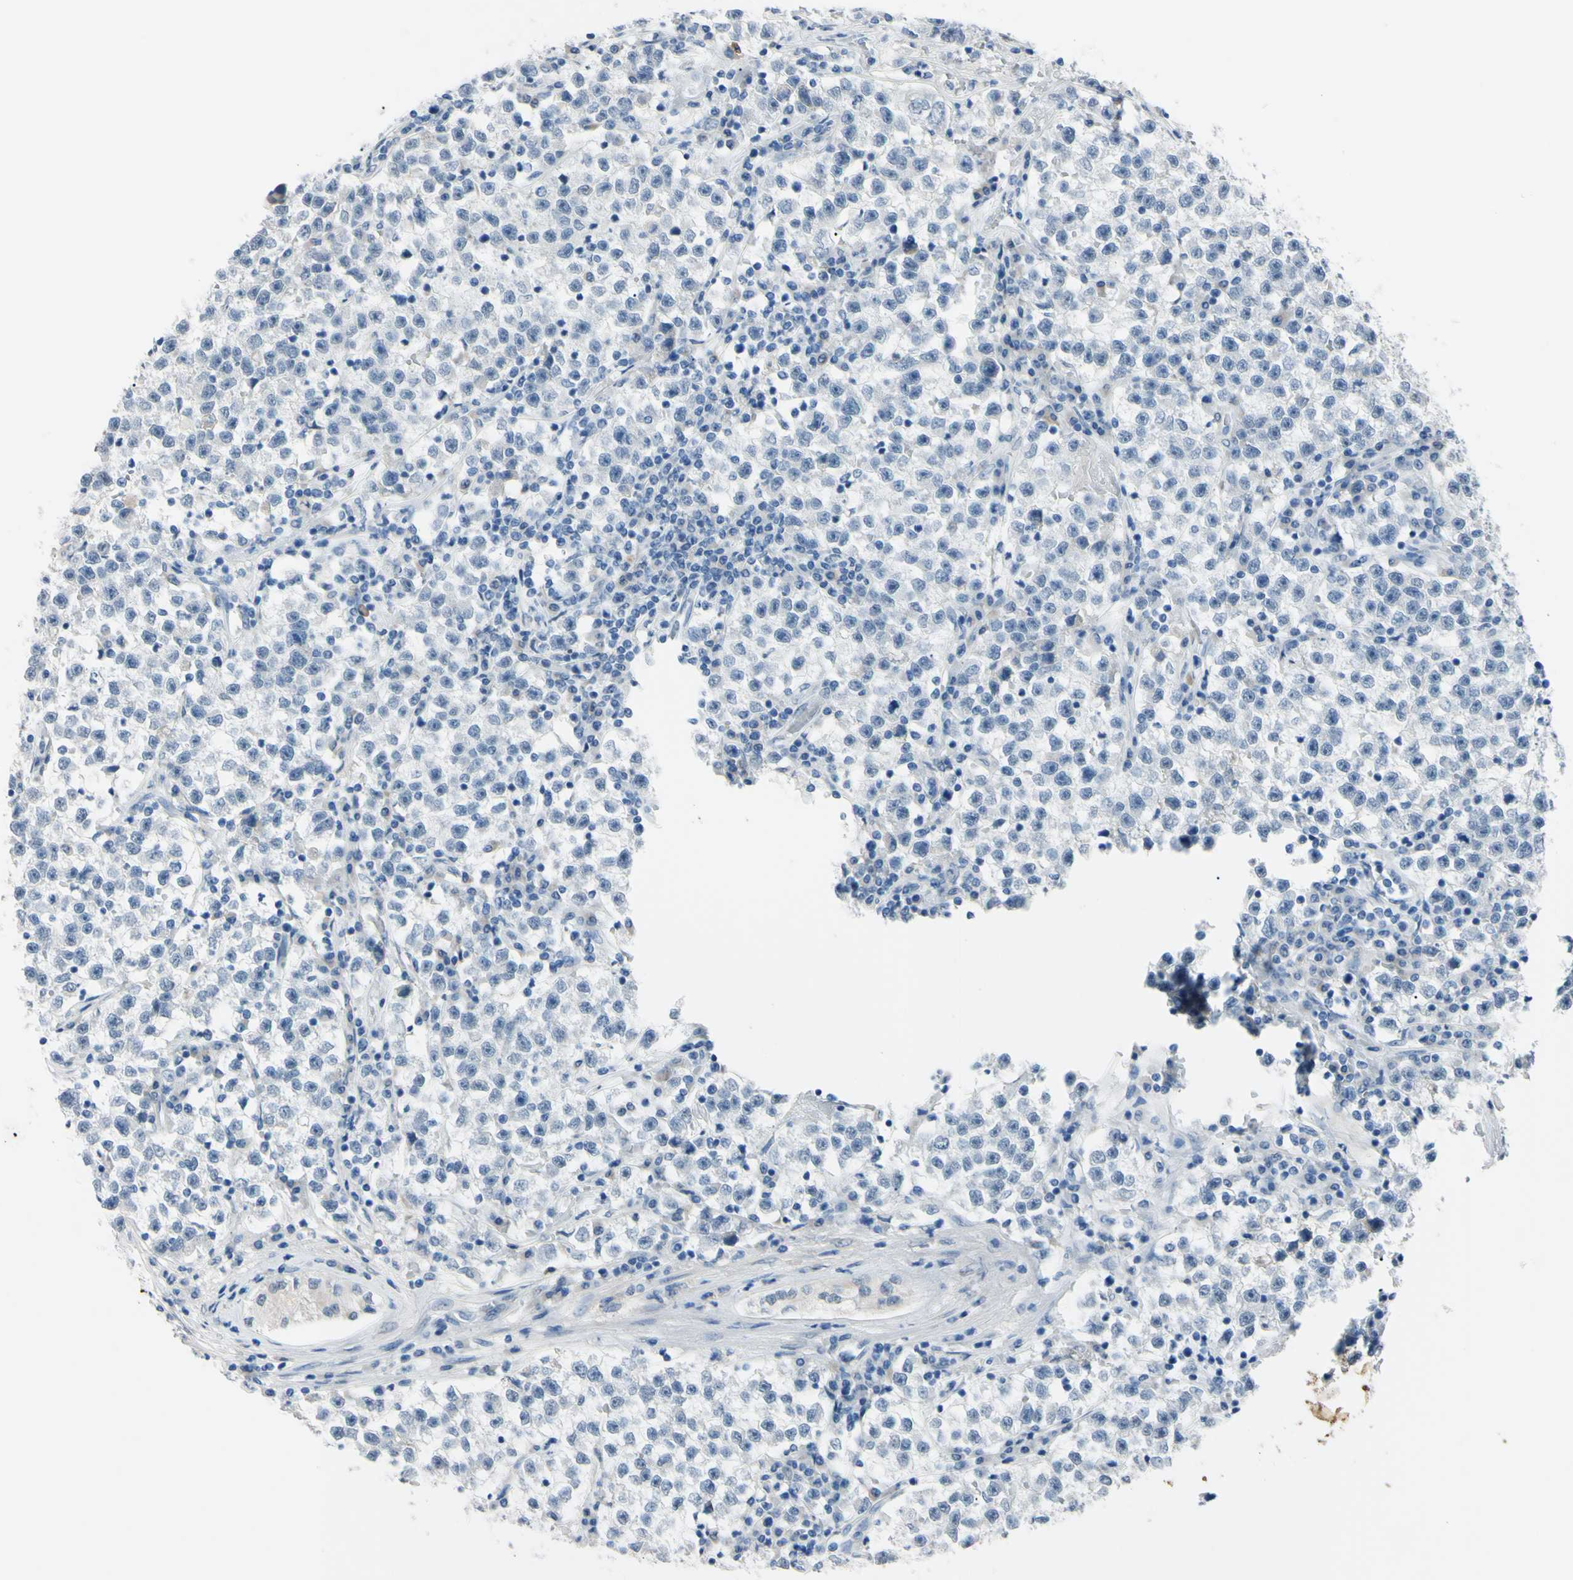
{"staining": {"intensity": "negative", "quantity": "none", "location": "none"}, "tissue": "testis cancer", "cell_type": "Tumor cells", "image_type": "cancer", "snomed": [{"axis": "morphology", "description": "Seminoma, NOS"}, {"axis": "topography", "description": "Testis"}], "caption": "High magnification brightfield microscopy of testis seminoma stained with DAB (brown) and counterstained with hematoxylin (blue): tumor cells show no significant expression.", "gene": "NOL3", "patient": {"sex": "male", "age": 22}}